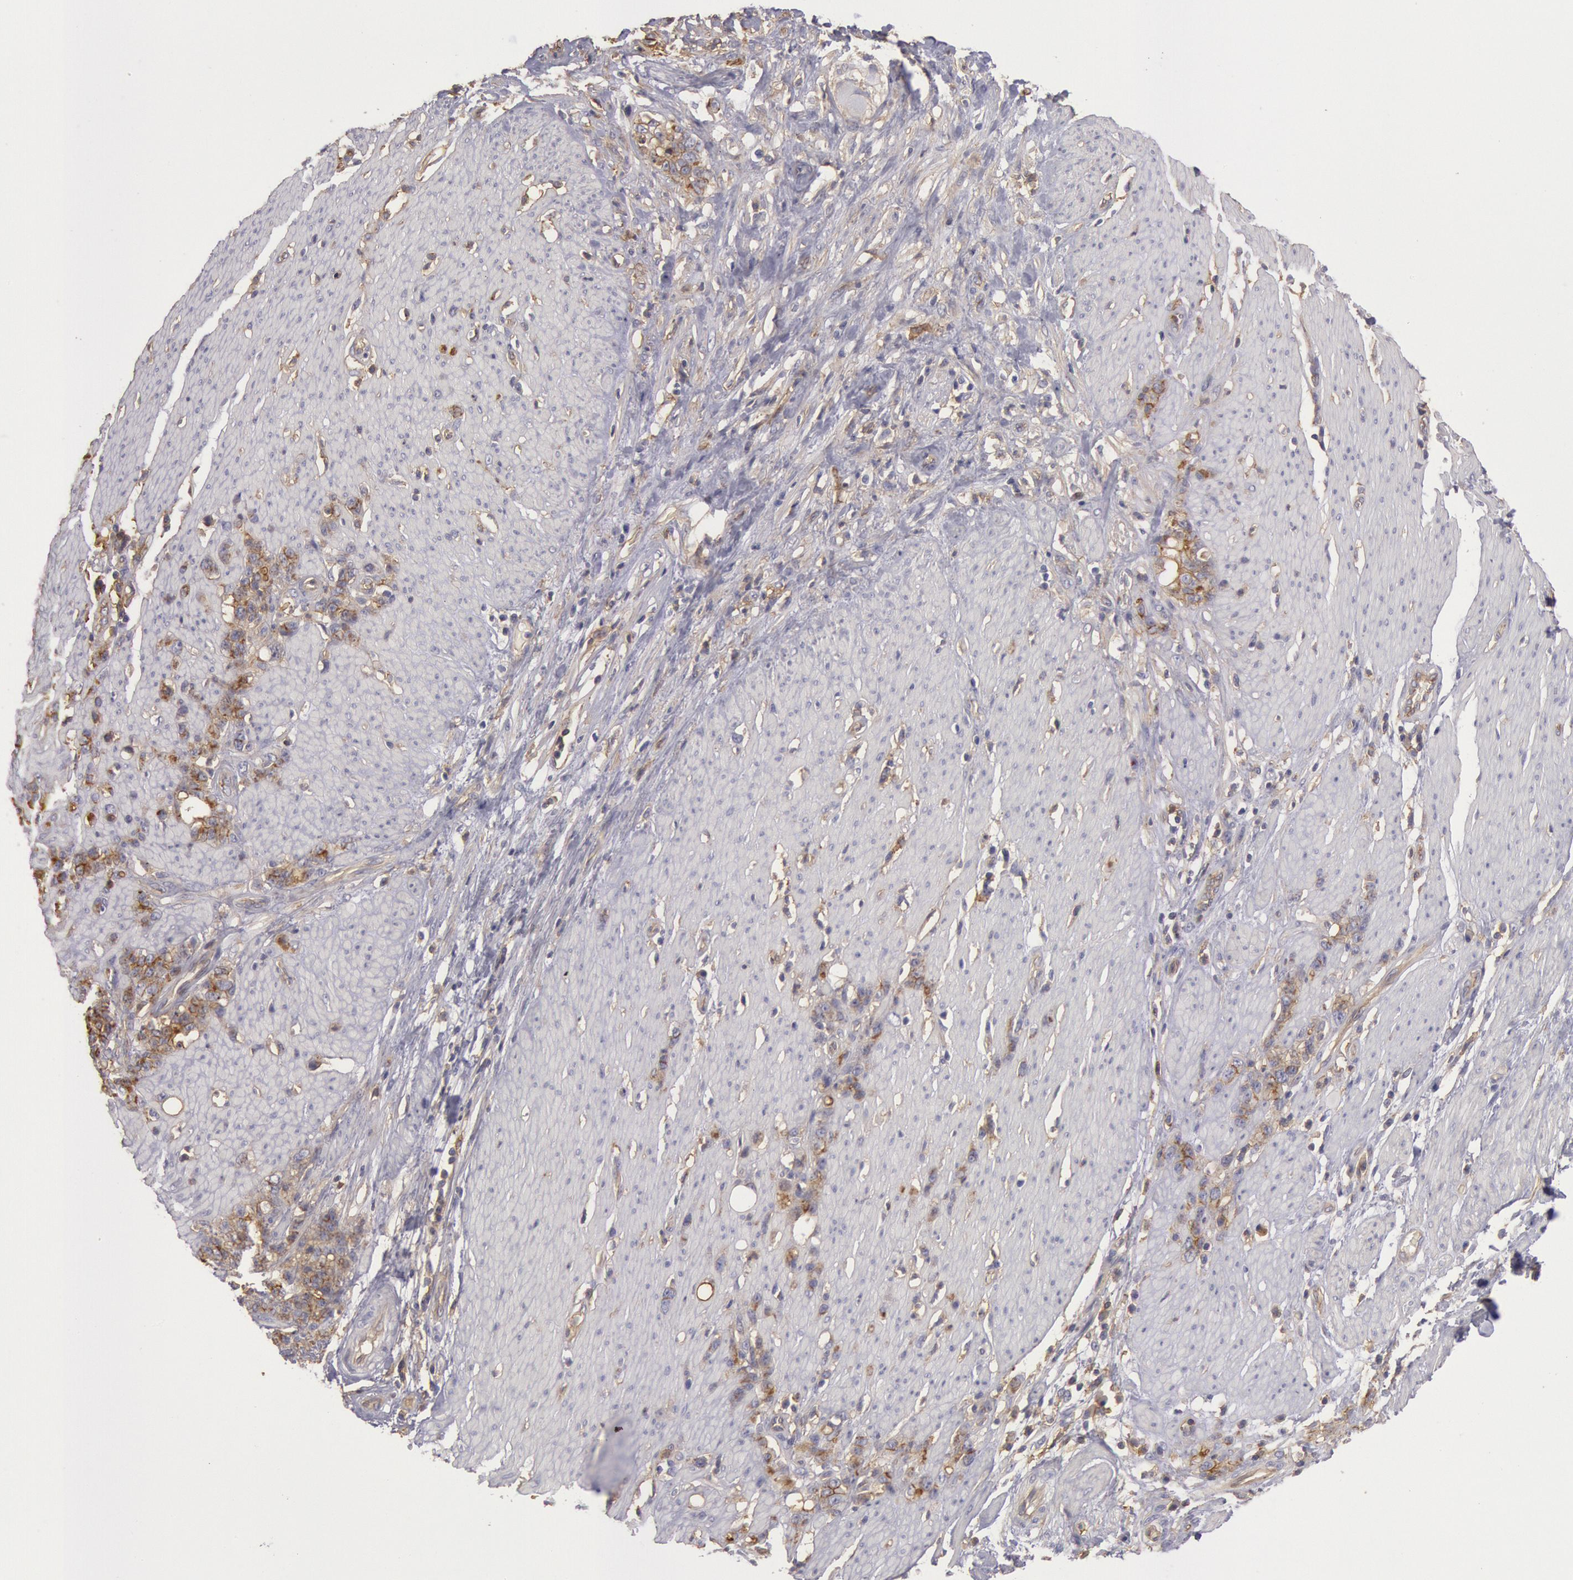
{"staining": {"intensity": "weak", "quantity": "25%-75%", "location": "cytoplasmic/membranous"}, "tissue": "stomach cancer", "cell_type": "Tumor cells", "image_type": "cancer", "snomed": [{"axis": "morphology", "description": "Adenocarcinoma, NOS"}, {"axis": "topography", "description": "Stomach, lower"}], "caption": "DAB immunohistochemical staining of human stomach cancer demonstrates weak cytoplasmic/membranous protein expression in about 25%-75% of tumor cells. (IHC, brightfield microscopy, high magnification).", "gene": "SNAP23", "patient": {"sex": "male", "age": 88}}